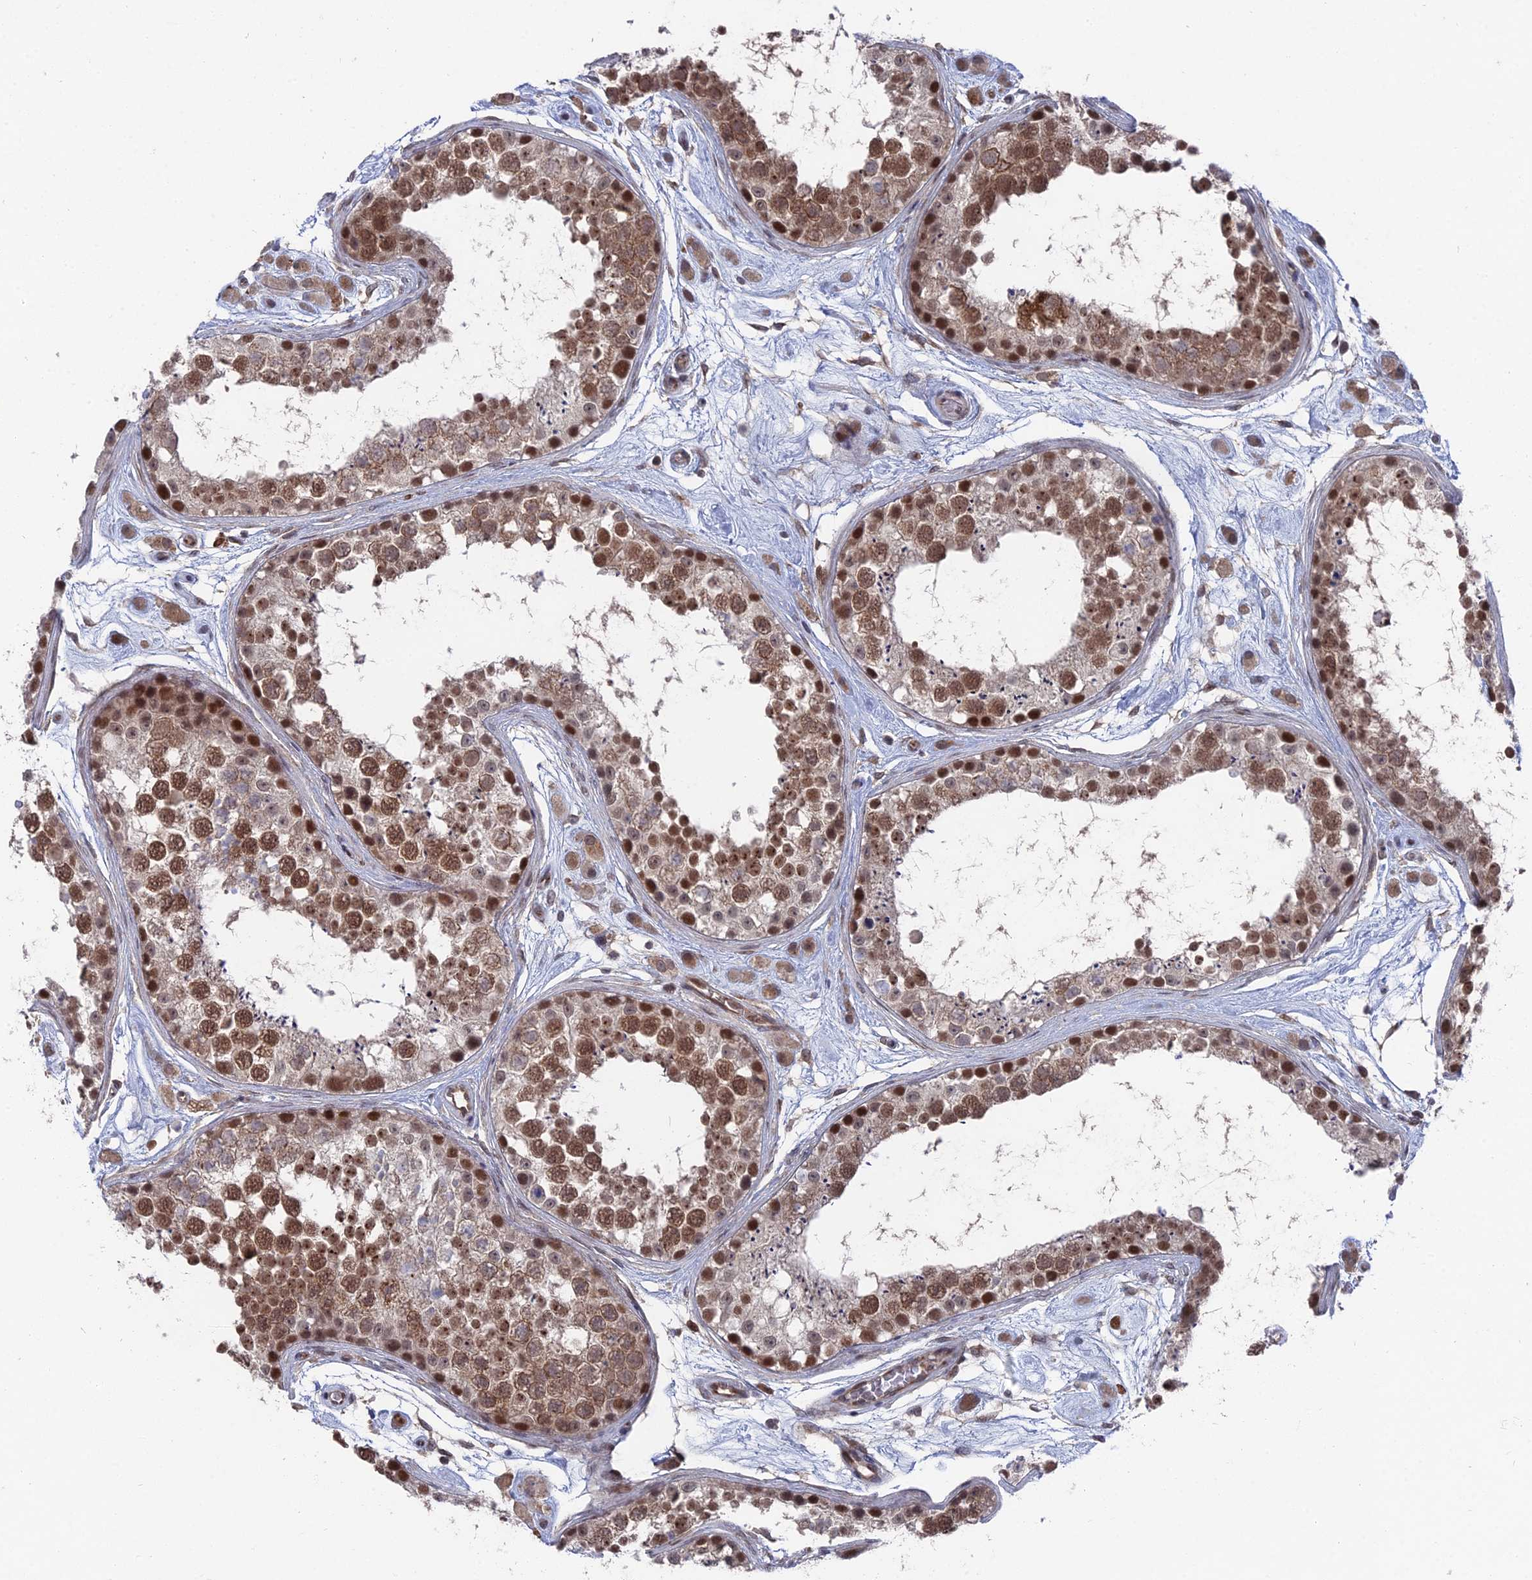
{"staining": {"intensity": "moderate", "quantity": ">75%", "location": "nuclear"}, "tissue": "testis", "cell_type": "Cells in seminiferous ducts", "image_type": "normal", "snomed": [{"axis": "morphology", "description": "Normal tissue, NOS"}, {"axis": "topography", "description": "Testis"}], "caption": "Immunohistochemistry of unremarkable human testis exhibits medium levels of moderate nuclear staining in approximately >75% of cells in seminiferous ducts. Using DAB (3,3'-diaminobenzidine) (brown) and hematoxylin (blue) stains, captured at high magnification using brightfield microscopy.", "gene": "FHIP2A", "patient": {"sex": "male", "age": 25}}